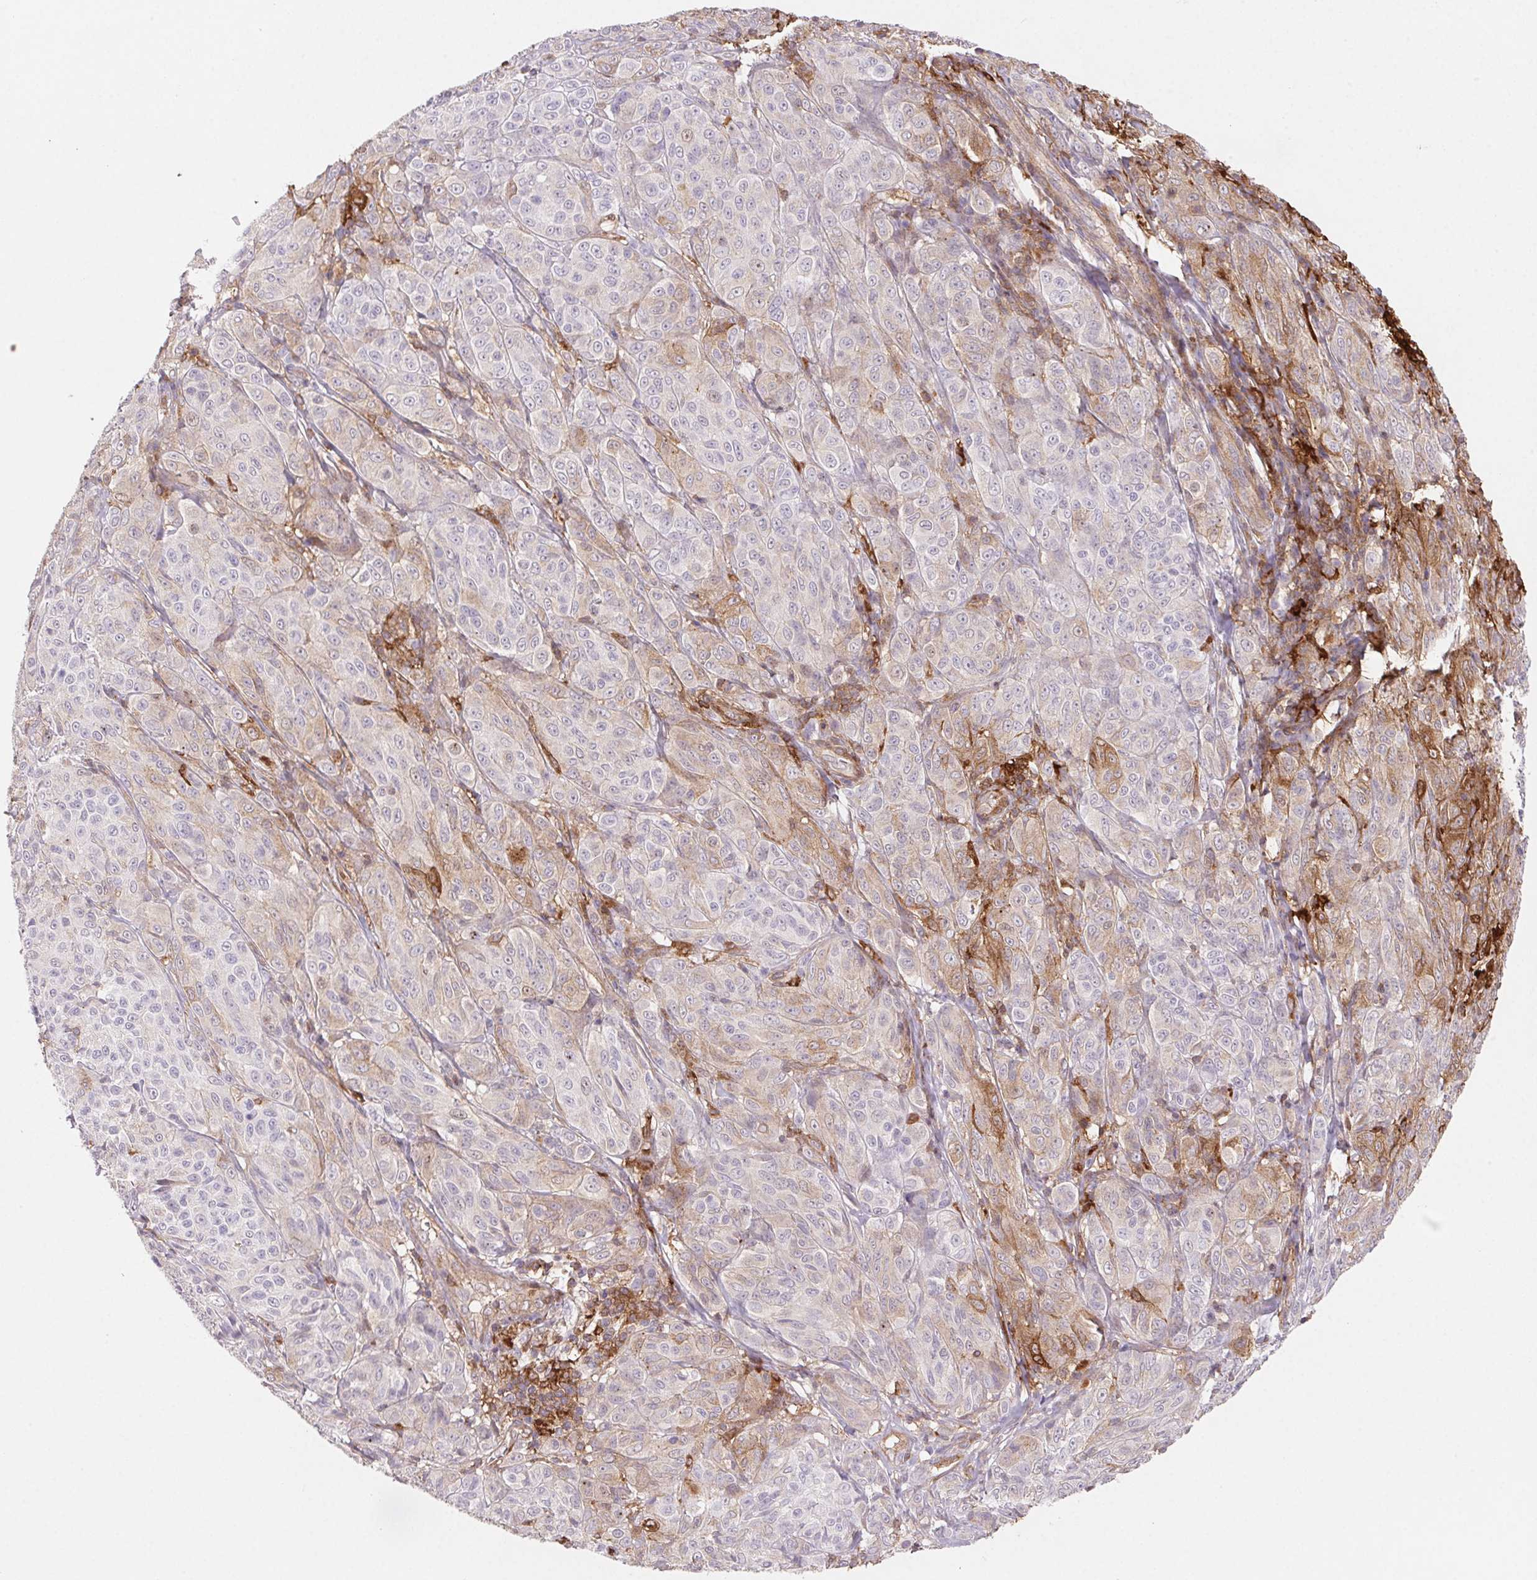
{"staining": {"intensity": "moderate", "quantity": "<25%", "location": "cytoplasmic/membranous"}, "tissue": "melanoma", "cell_type": "Tumor cells", "image_type": "cancer", "snomed": [{"axis": "morphology", "description": "Malignant melanoma, NOS"}, {"axis": "topography", "description": "Skin"}], "caption": "Immunohistochemical staining of malignant melanoma shows moderate cytoplasmic/membranous protein positivity in about <25% of tumor cells.", "gene": "GBP1", "patient": {"sex": "male", "age": 89}}